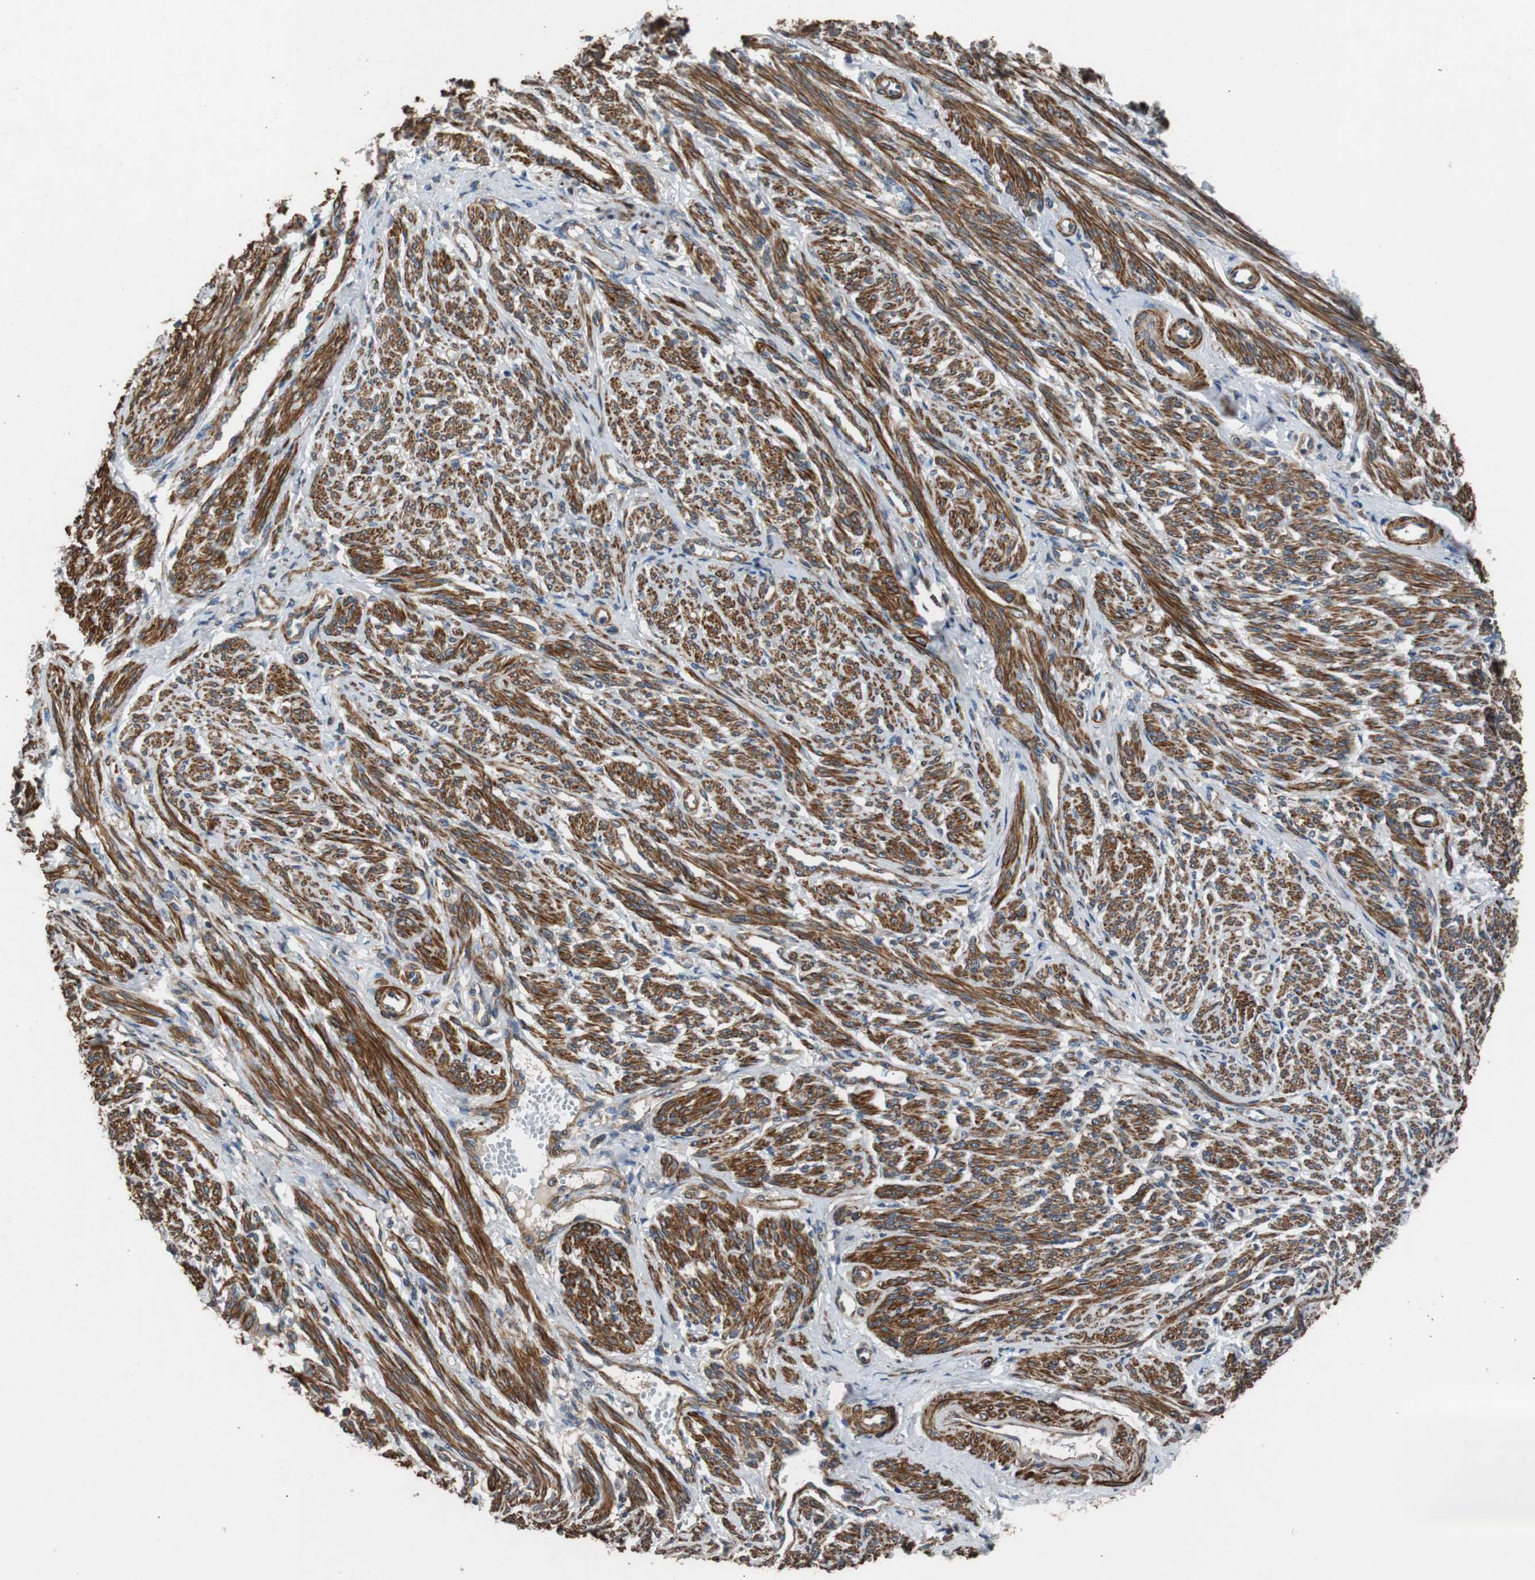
{"staining": {"intensity": "strong", "quantity": ">75%", "location": "cytoplasmic/membranous"}, "tissue": "smooth muscle", "cell_type": "Smooth muscle cells", "image_type": "normal", "snomed": [{"axis": "morphology", "description": "Normal tissue, NOS"}, {"axis": "topography", "description": "Smooth muscle"}], "caption": "Immunohistochemical staining of unremarkable smooth muscle shows strong cytoplasmic/membranous protein expression in about >75% of smooth muscle cells.", "gene": "PITRM1", "patient": {"sex": "female", "age": 65}}